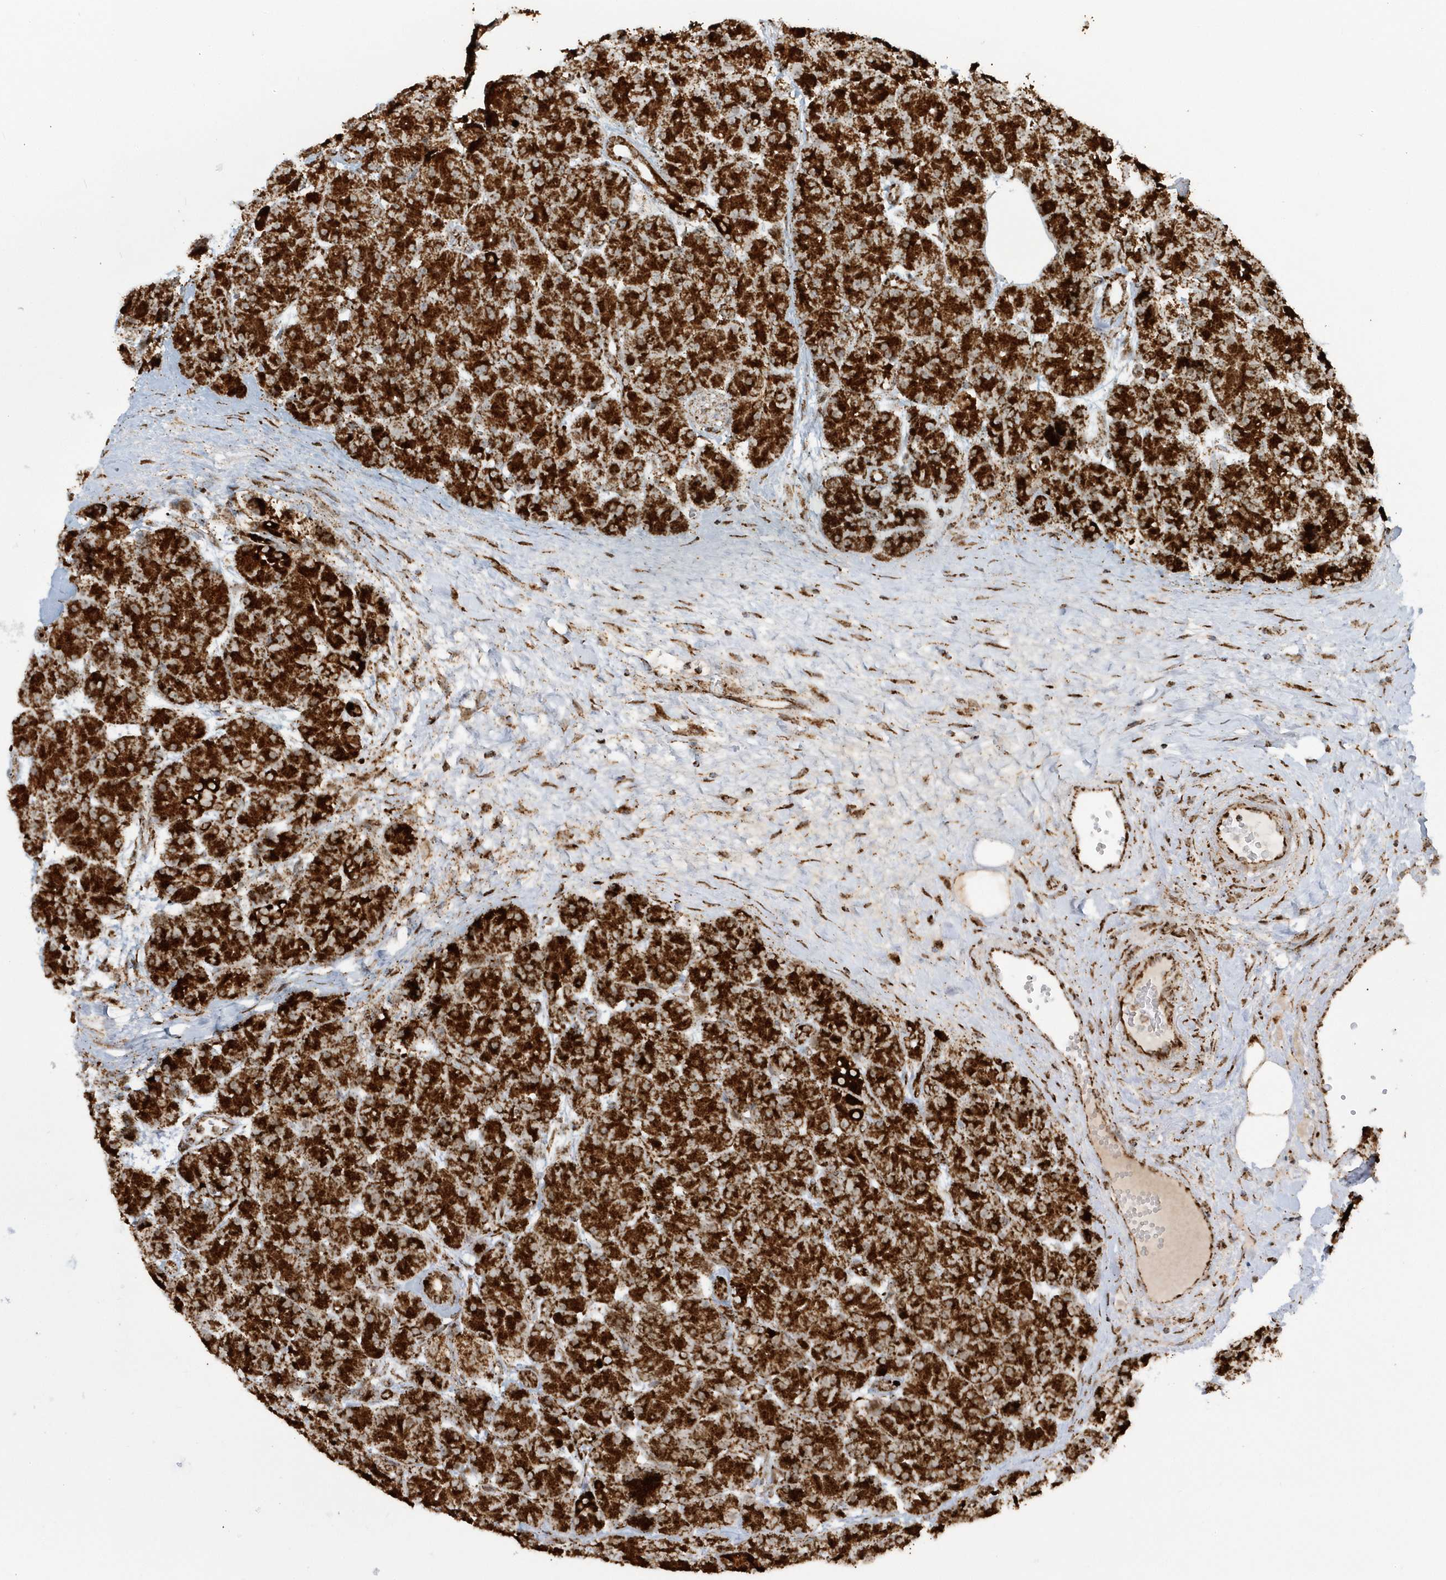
{"staining": {"intensity": "strong", "quantity": ">75%", "location": "cytoplasmic/membranous"}, "tissue": "pancreas", "cell_type": "Exocrine glandular cells", "image_type": "normal", "snomed": [{"axis": "morphology", "description": "Normal tissue, NOS"}, {"axis": "topography", "description": "Pancreas"}], "caption": "This micrograph displays unremarkable pancreas stained with immunohistochemistry (IHC) to label a protein in brown. The cytoplasmic/membranous of exocrine glandular cells show strong positivity for the protein. Nuclei are counter-stained blue.", "gene": "CRY2", "patient": {"sex": "male", "age": 66}}